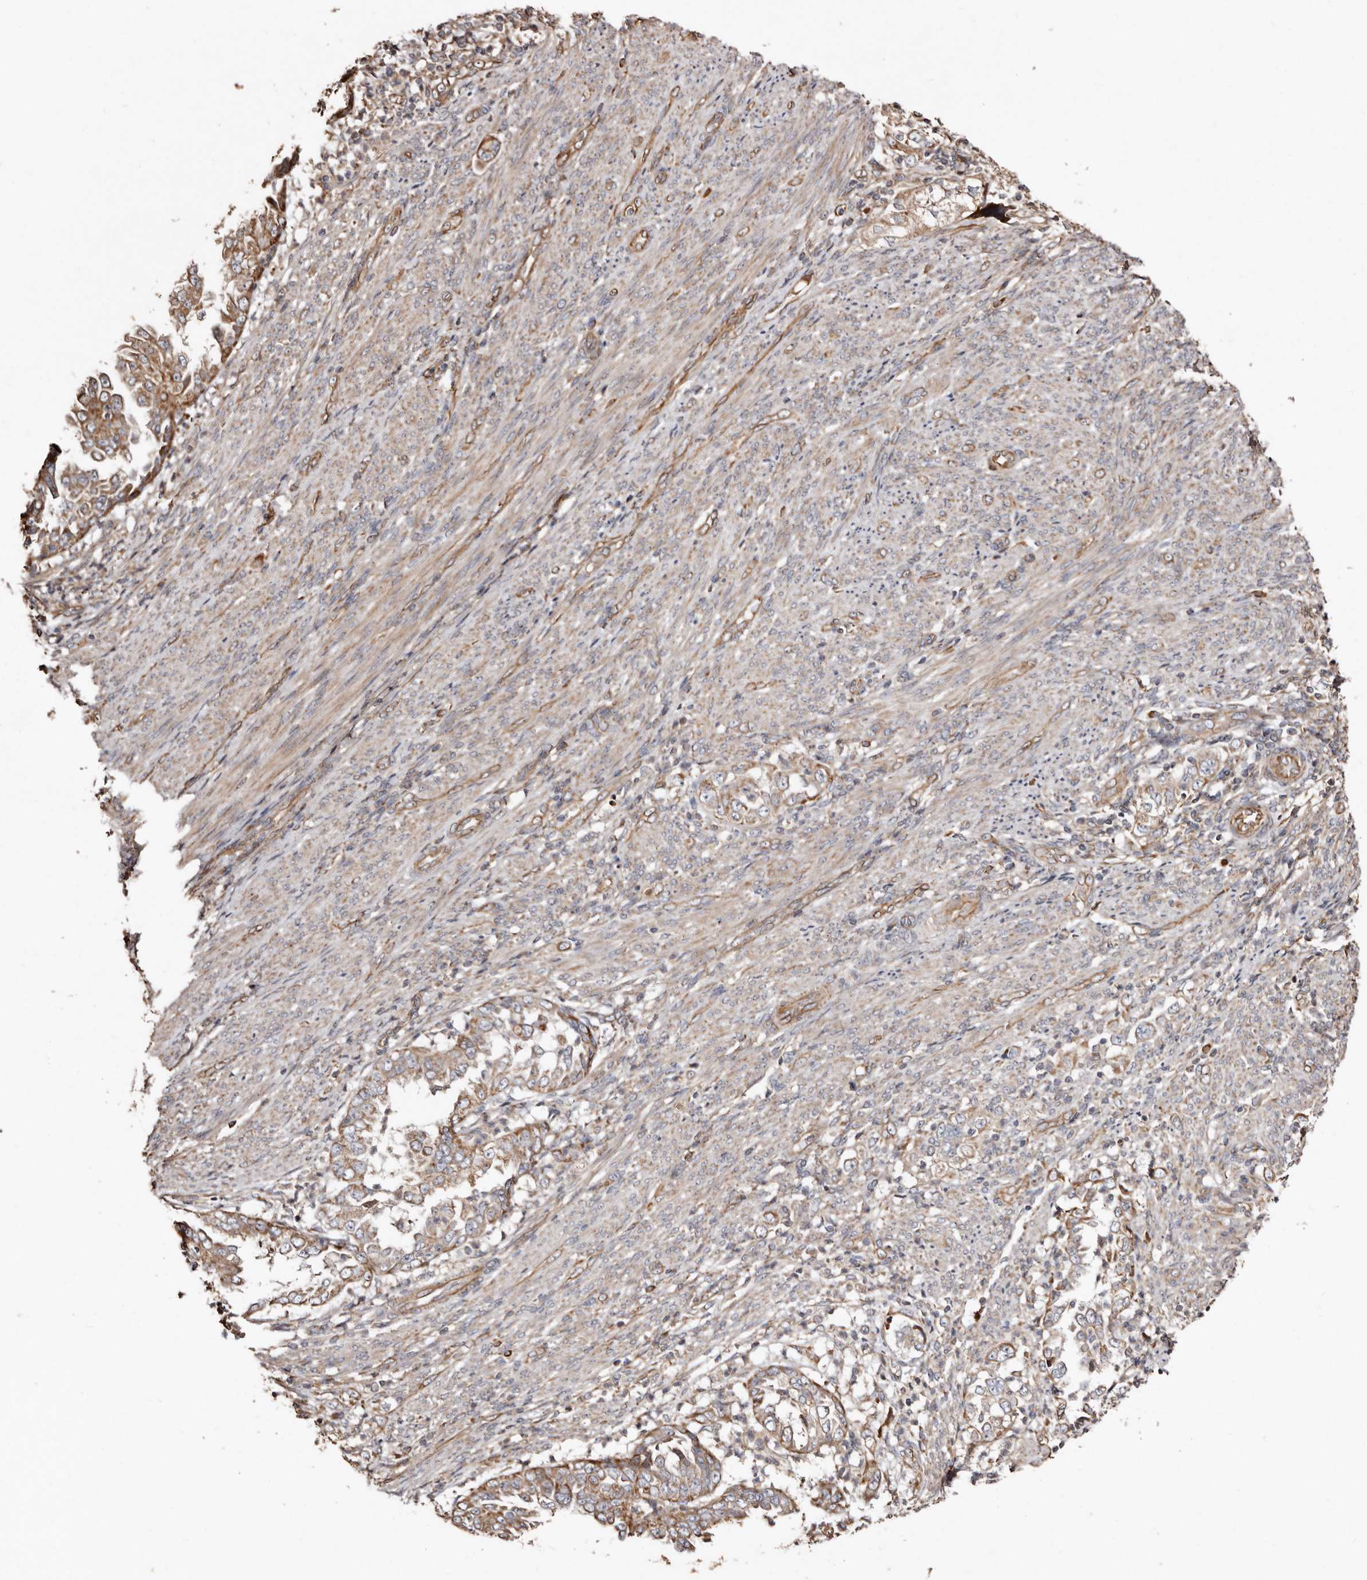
{"staining": {"intensity": "moderate", "quantity": ">75%", "location": "cytoplasmic/membranous"}, "tissue": "endometrial cancer", "cell_type": "Tumor cells", "image_type": "cancer", "snomed": [{"axis": "morphology", "description": "Adenocarcinoma, NOS"}, {"axis": "topography", "description": "Endometrium"}], "caption": "IHC (DAB) staining of adenocarcinoma (endometrial) exhibits moderate cytoplasmic/membranous protein positivity in about >75% of tumor cells. (DAB = brown stain, brightfield microscopy at high magnification).", "gene": "MACC1", "patient": {"sex": "female", "age": 85}}